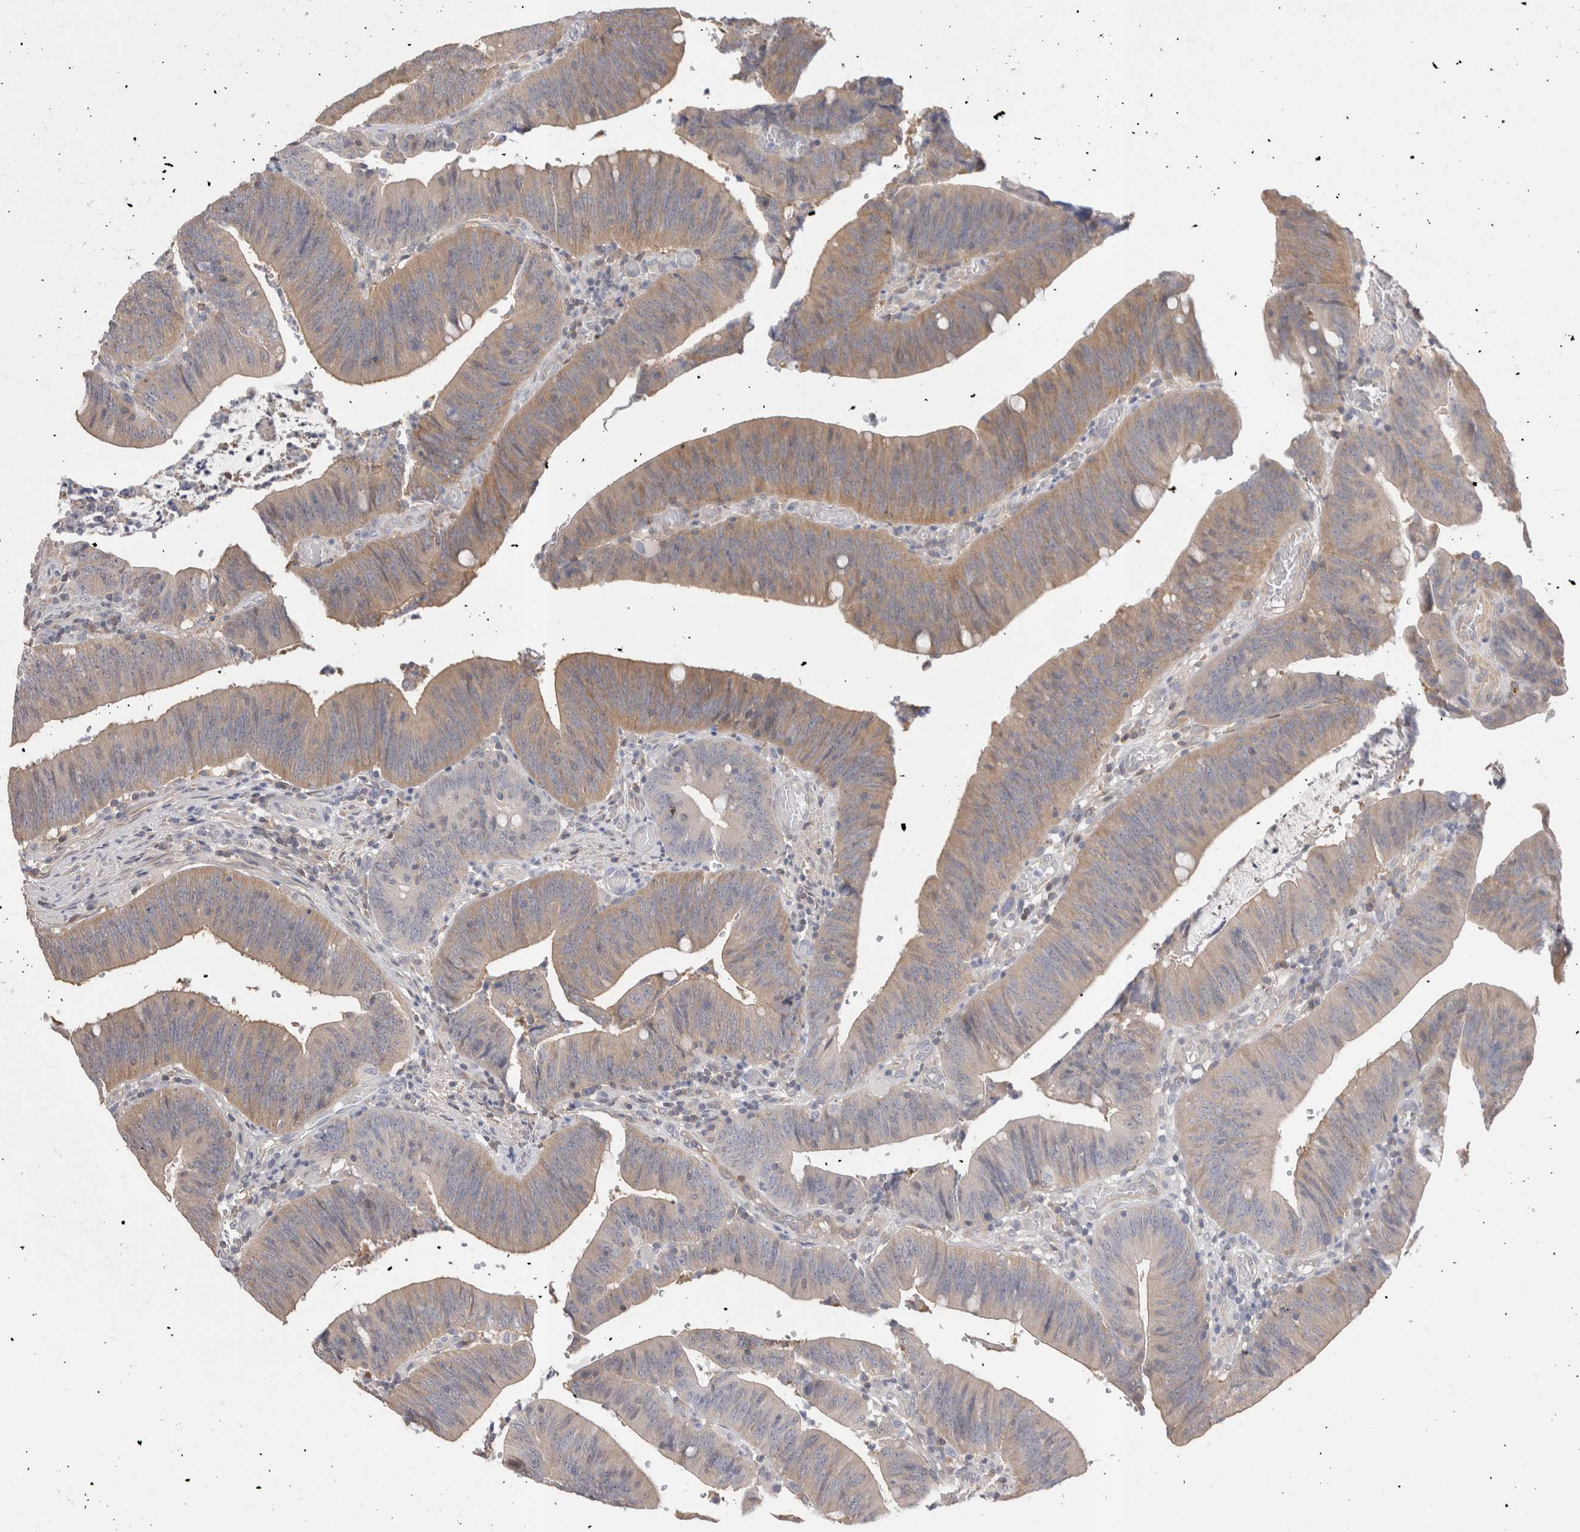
{"staining": {"intensity": "weak", "quantity": ">75%", "location": "cytoplasmic/membranous"}, "tissue": "colorectal cancer", "cell_type": "Tumor cells", "image_type": "cancer", "snomed": [{"axis": "morphology", "description": "Normal tissue, NOS"}, {"axis": "morphology", "description": "Adenocarcinoma, NOS"}, {"axis": "topography", "description": "Rectum"}], "caption": "The photomicrograph demonstrates a brown stain indicating the presence of a protein in the cytoplasmic/membranous of tumor cells in colorectal adenocarcinoma.", "gene": "CAPN2", "patient": {"sex": "female", "age": 66}}